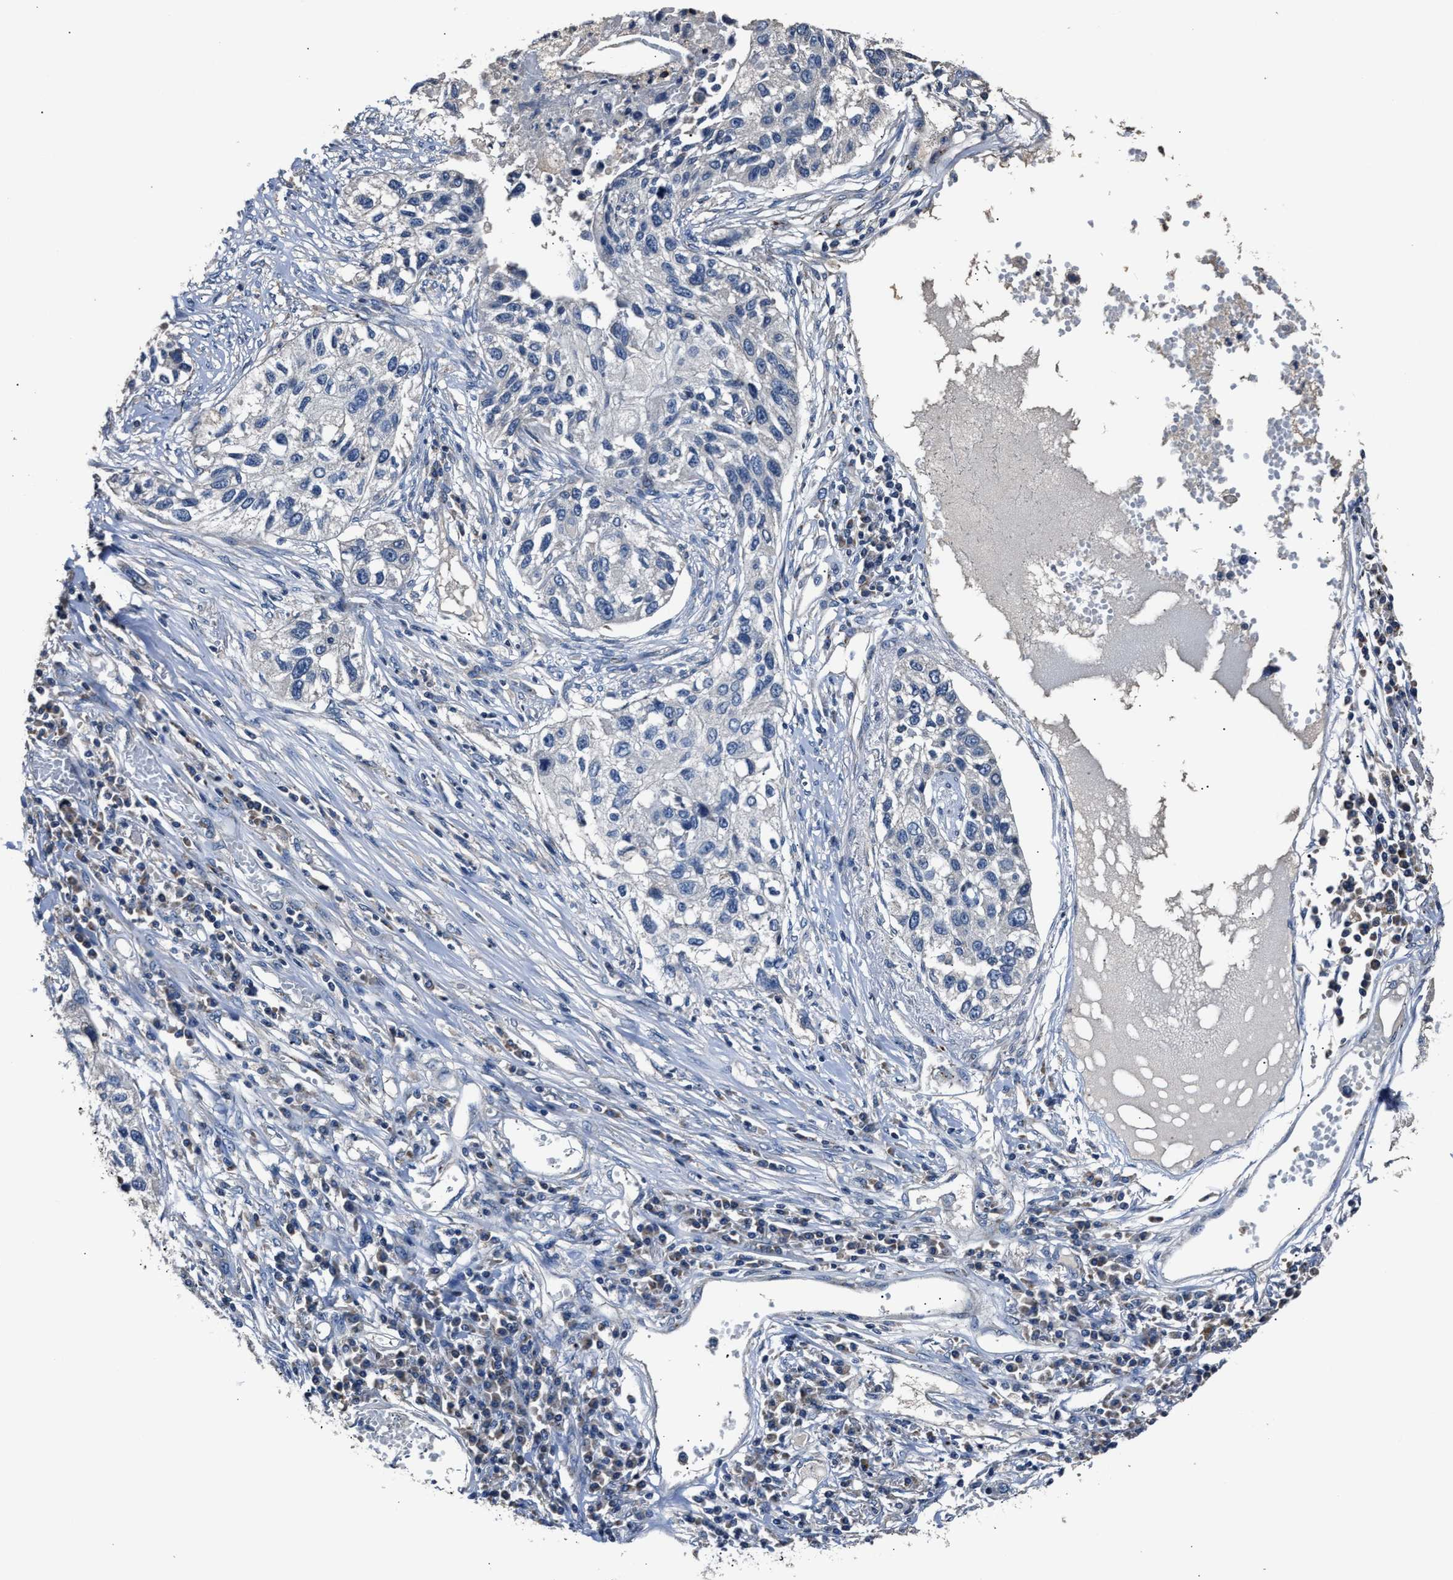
{"staining": {"intensity": "negative", "quantity": "none", "location": "none"}, "tissue": "lung cancer", "cell_type": "Tumor cells", "image_type": "cancer", "snomed": [{"axis": "morphology", "description": "Squamous cell carcinoma, NOS"}, {"axis": "topography", "description": "Lung"}], "caption": "Immunohistochemistry image of squamous cell carcinoma (lung) stained for a protein (brown), which demonstrates no staining in tumor cells.", "gene": "DNAJC24", "patient": {"sex": "male", "age": 71}}